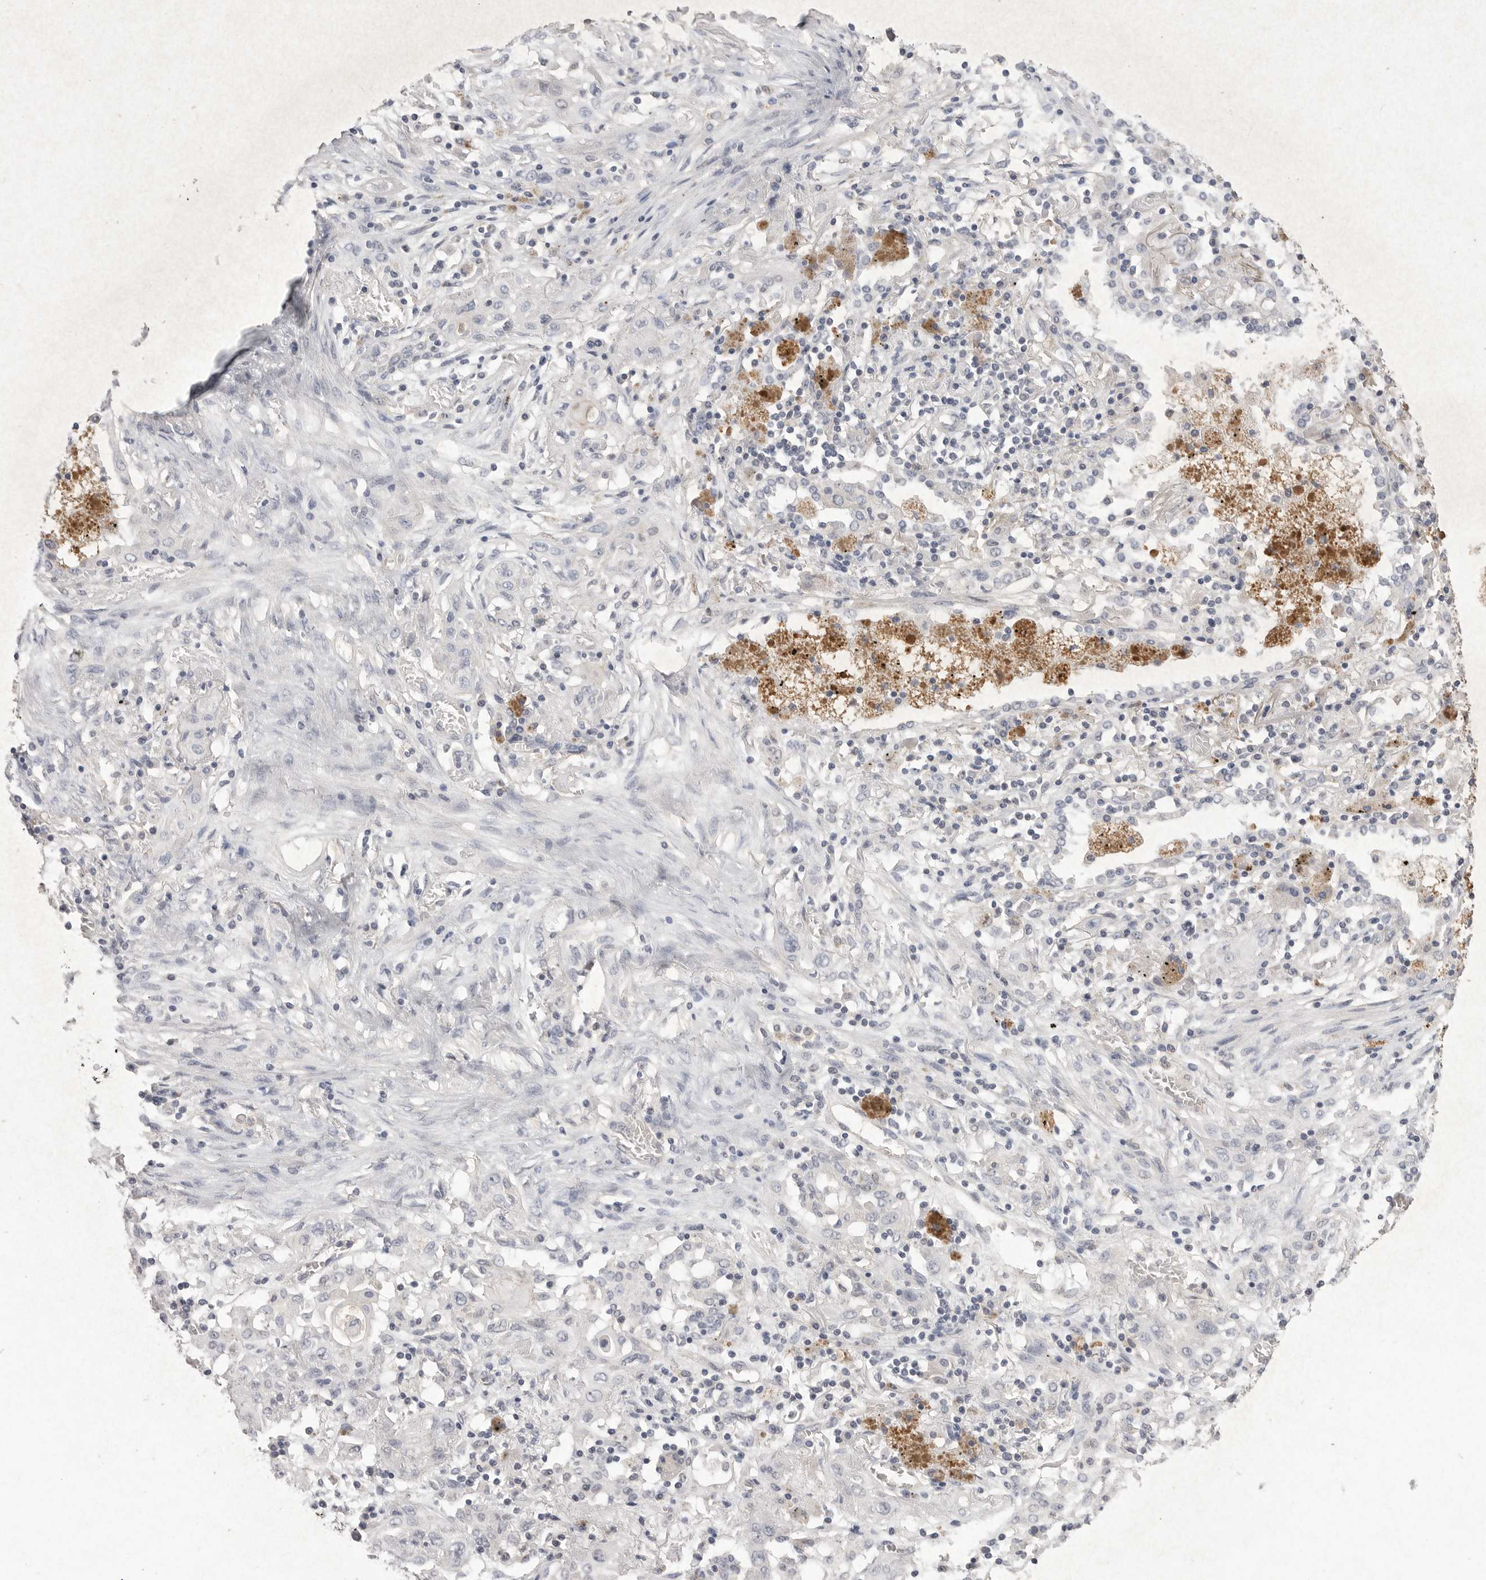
{"staining": {"intensity": "negative", "quantity": "none", "location": "none"}, "tissue": "lung cancer", "cell_type": "Tumor cells", "image_type": "cancer", "snomed": [{"axis": "morphology", "description": "Squamous cell carcinoma, NOS"}, {"axis": "topography", "description": "Lung"}], "caption": "High power microscopy histopathology image of an IHC micrograph of lung cancer (squamous cell carcinoma), revealing no significant staining in tumor cells. (Brightfield microscopy of DAB (3,3'-diaminobenzidine) immunohistochemistry (IHC) at high magnification).", "gene": "VANGL2", "patient": {"sex": "female", "age": 47}}